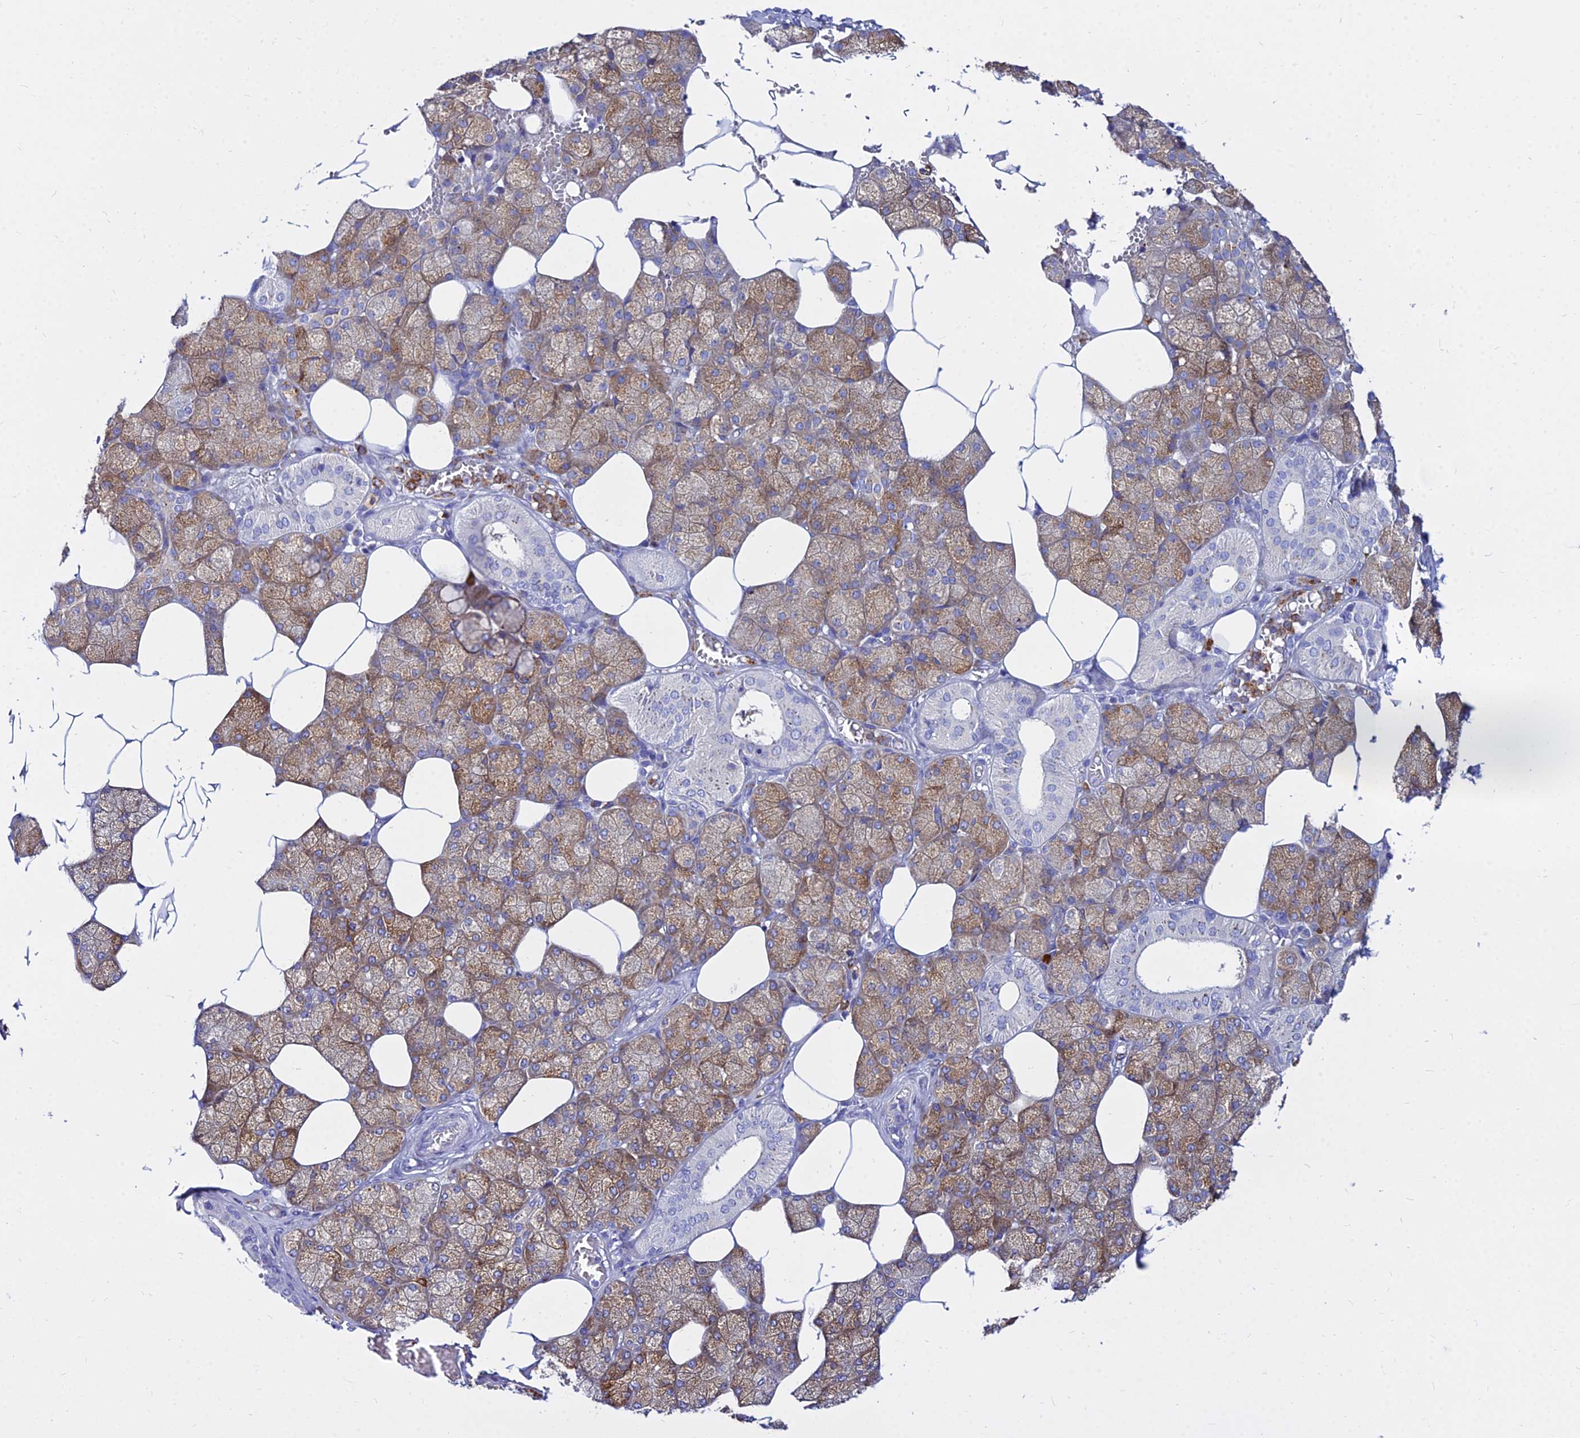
{"staining": {"intensity": "moderate", "quantity": "25%-75%", "location": "cytoplasmic/membranous"}, "tissue": "salivary gland", "cell_type": "Glandular cells", "image_type": "normal", "snomed": [{"axis": "morphology", "description": "Normal tissue, NOS"}, {"axis": "topography", "description": "Salivary gland"}], "caption": "IHC histopathology image of benign human salivary gland stained for a protein (brown), which shows medium levels of moderate cytoplasmic/membranous expression in approximately 25%-75% of glandular cells.", "gene": "AGTRAP", "patient": {"sex": "male", "age": 62}}